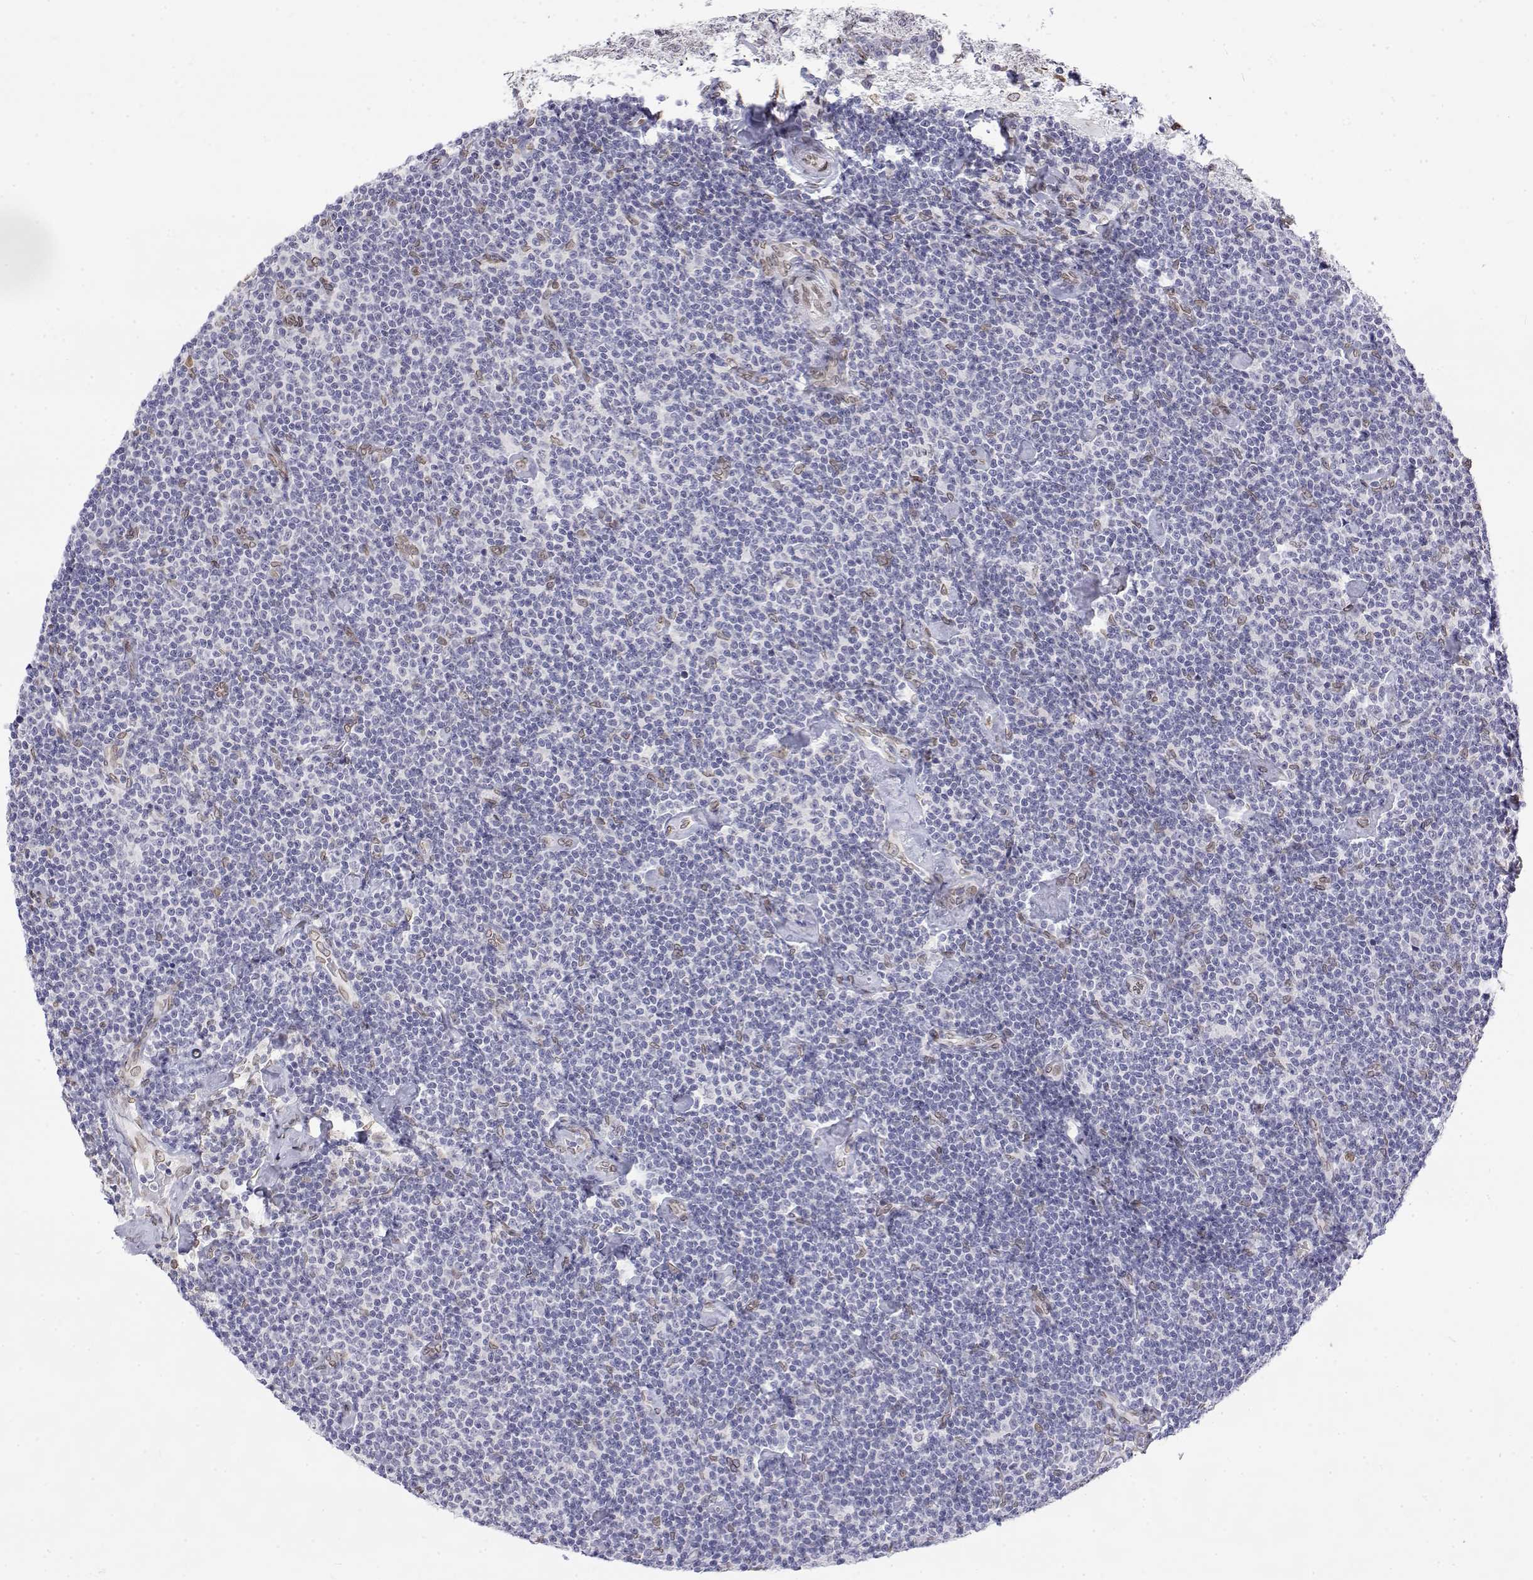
{"staining": {"intensity": "negative", "quantity": "none", "location": "none"}, "tissue": "lymphoma", "cell_type": "Tumor cells", "image_type": "cancer", "snomed": [{"axis": "morphology", "description": "Malignant lymphoma, non-Hodgkin's type, Low grade"}, {"axis": "topography", "description": "Lymph node"}], "caption": "Protein analysis of lymphoma shows no significant expression in tumor cells. (Stains: DAB (3,3'-diaminobenzidine) IHC with hematoxylin counter stain, Microscopy: brightfield microscopy at high magnification).", "gene": "ZNF532", "patient": {"sex": "male", "age": 81}}